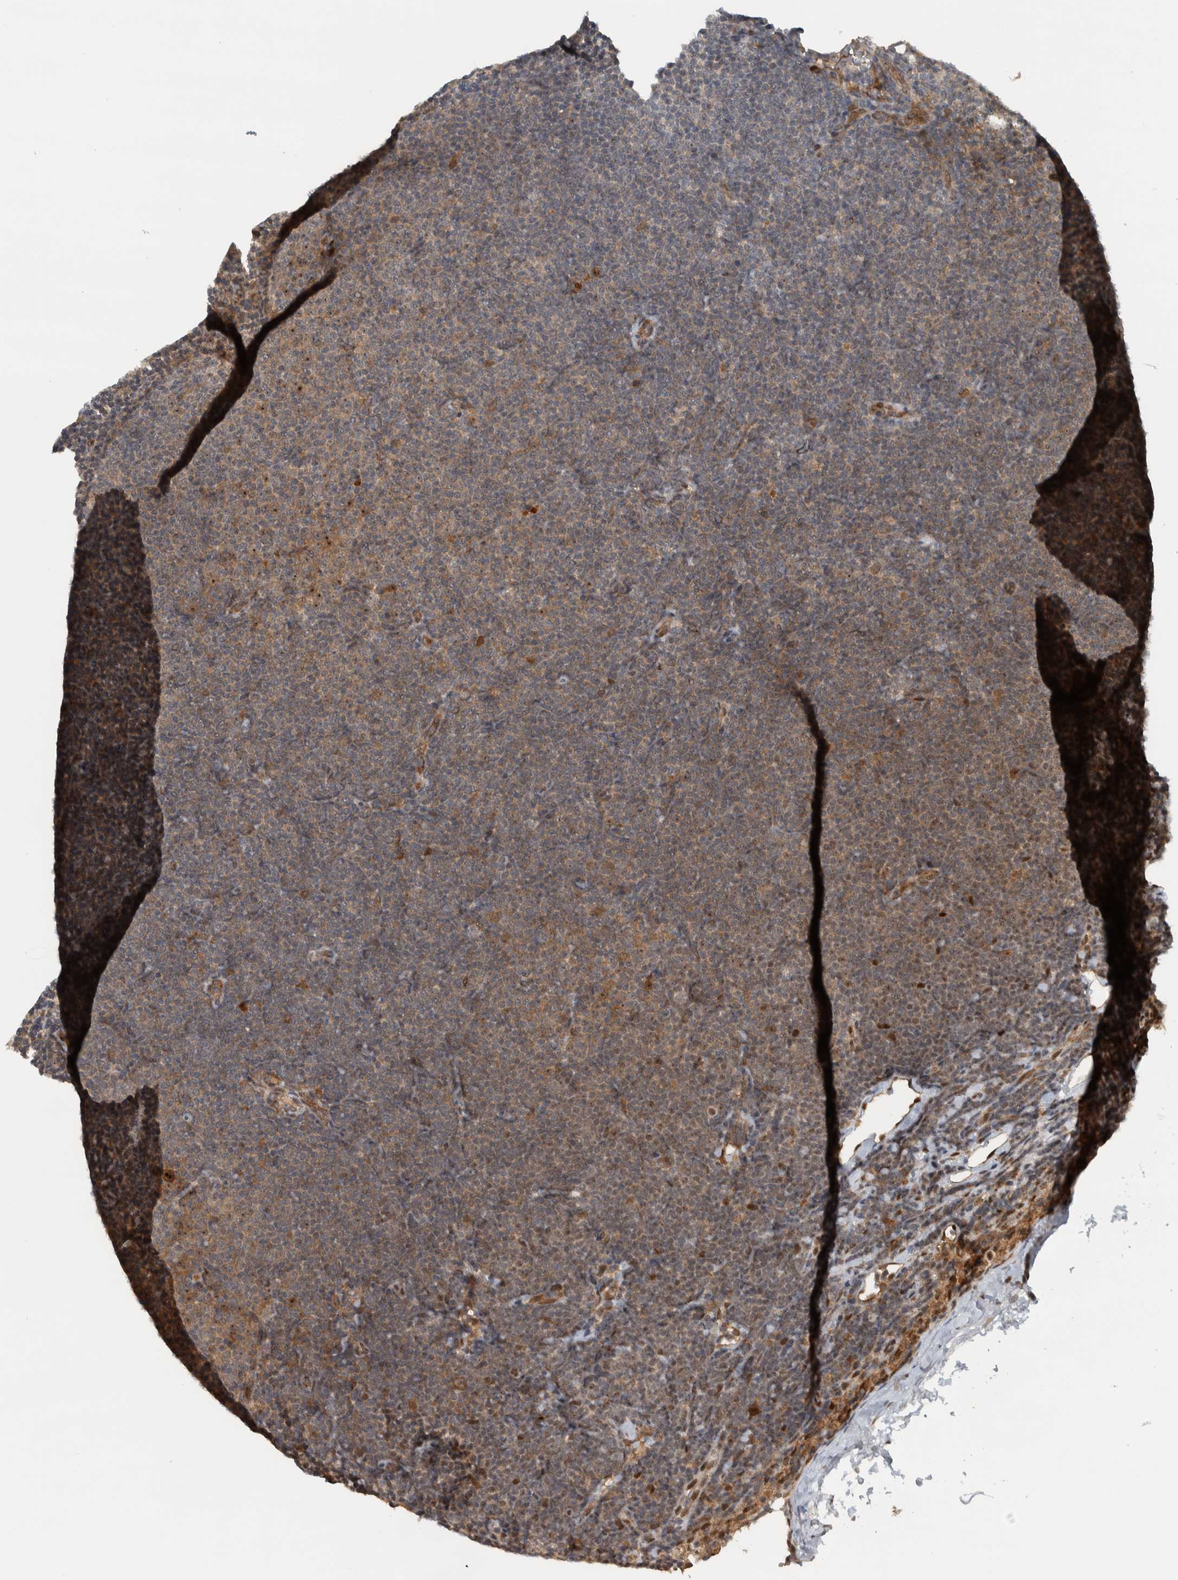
{"staining": {"intensity": "moderate", "quantity": "<25%", "location": "nuclear"}, "tissue": "lymphoma", "cell_type": "Tumor cells", "image_type": "cancer", "snomed": [{"axis": "morphology", "description": "Malignant lymphoma, non-Hodgkin's type, Low grade"}, {"axis": "topography", "description": "Lymph node"}], "caption": "A photomicrograph of lymphoma stained for a protein reveals moderate nuclear brown staining in tumor cells.", "gene": "XPO5", "patient": {"sex": "female", "age": 53}}